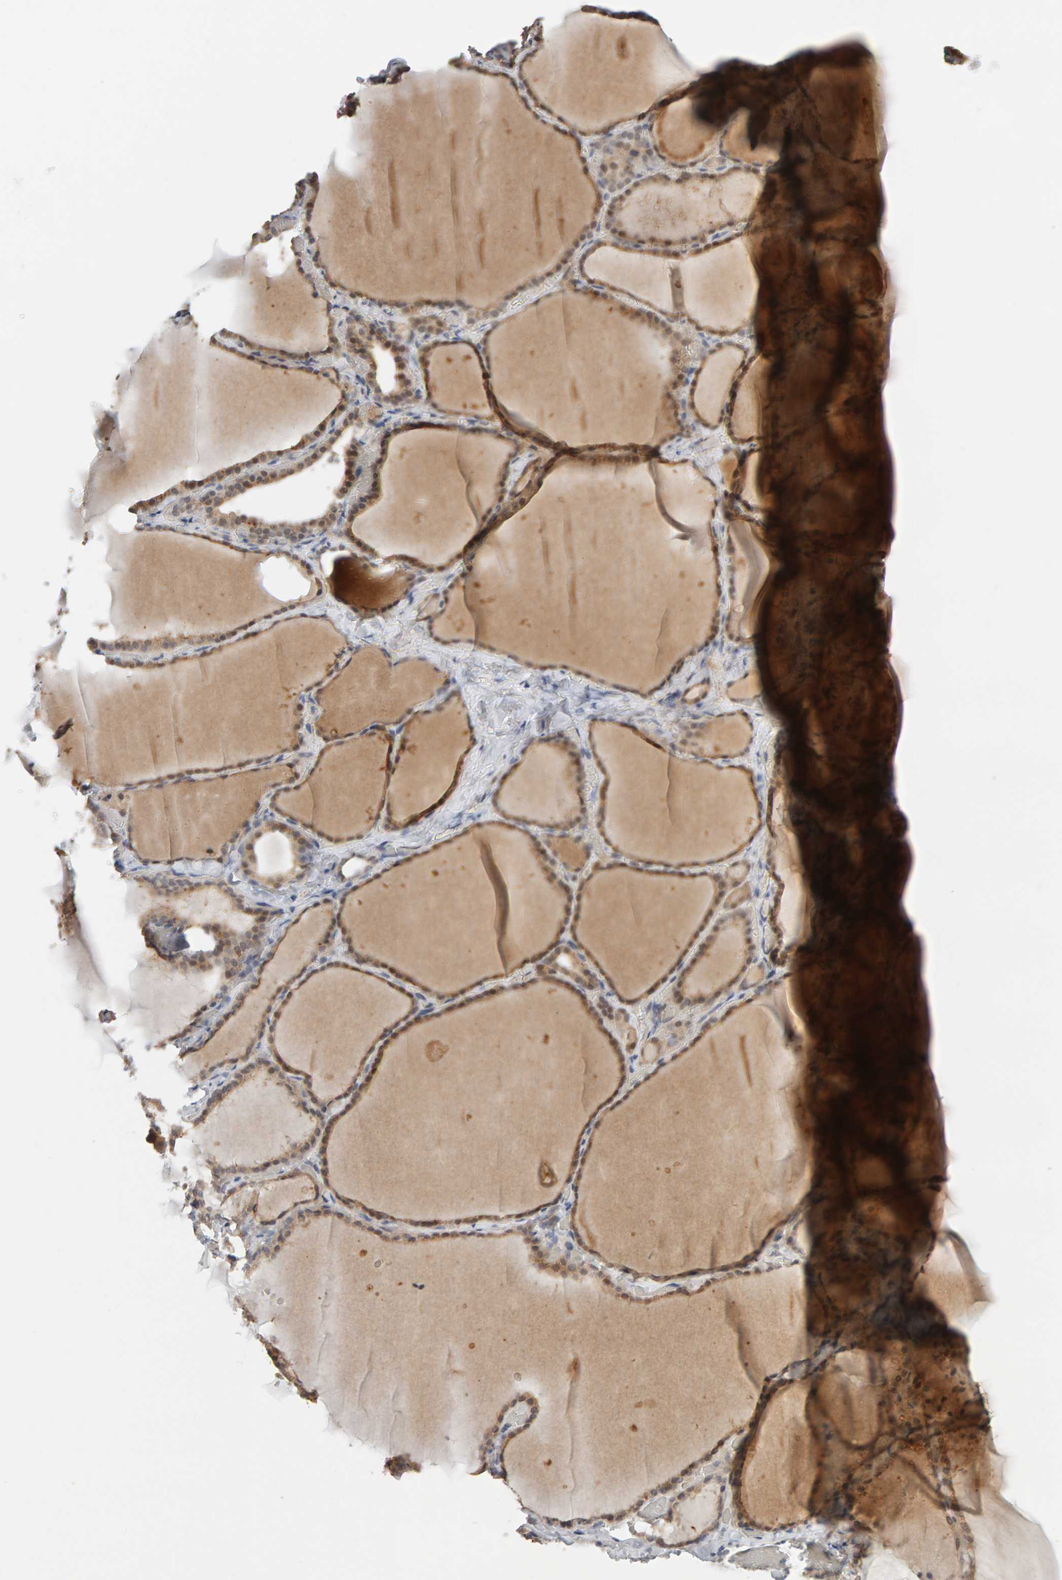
{"staining": {"intensity": "moderate", "quantity": ">75%", "location": "cytoplasmic/membranous,nuclear"}, "tissue": "thyroid gland", "cell_type": "Glandular cells", "image_type": "normal", "snomed": [{"axis": "morphology", "description": "Normal tissue, NOS"}, {"axis": "topography", "description": "Thyroid gland"}], "caption": "Thyroid gland stained with a brown dye displays moderate cytoplasmic/membranous,nuclear positive staining in about >75% of glandular cells.", "gene": "GFUS", "patient": {"sex": "female", "age": 22}}